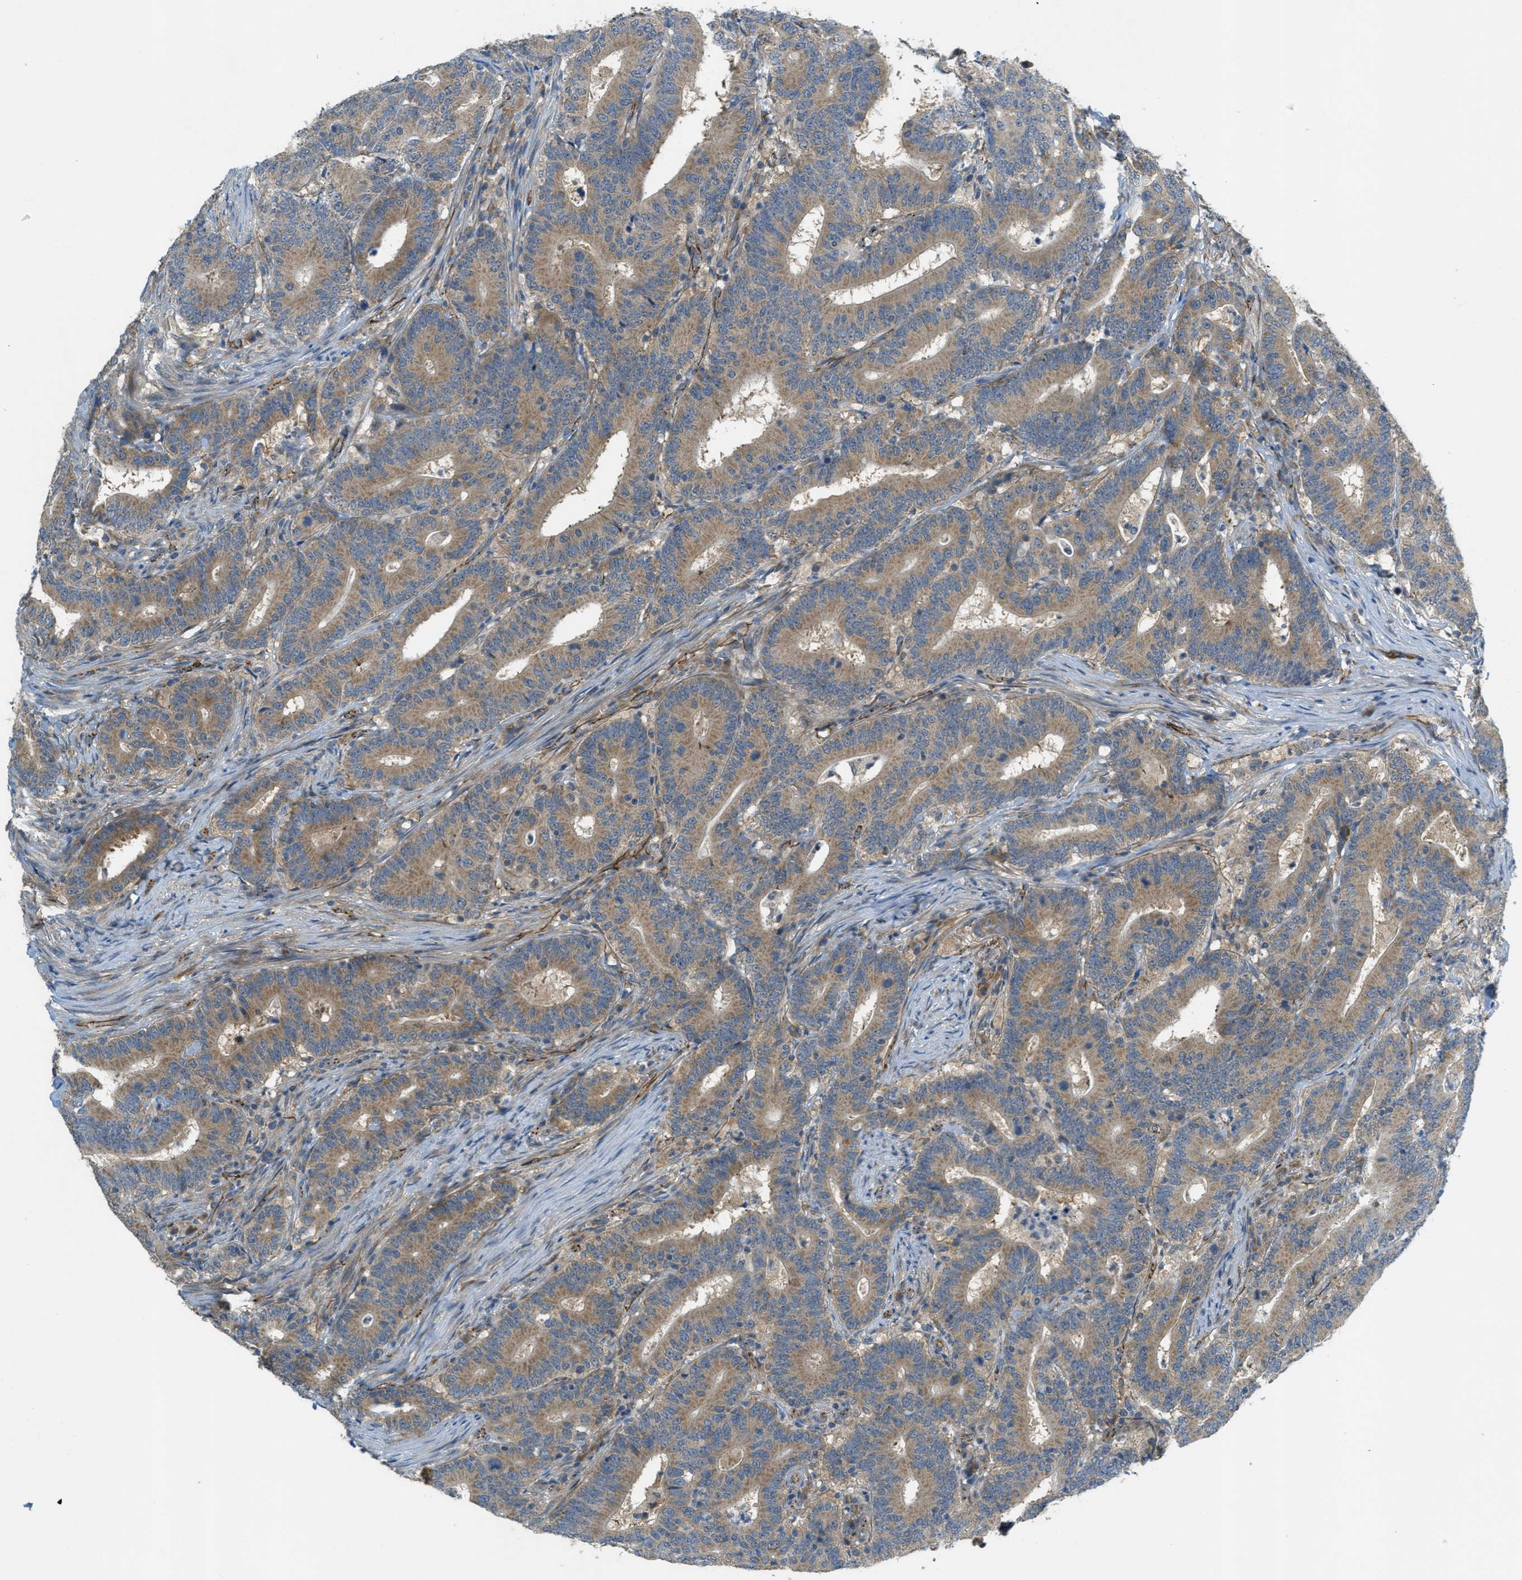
{"staining": {"intensity": "moderate", "quantity": ">75%", "location": "cytoplasmic/membranous"}, "tissue": "colorectal cancer", "cell_type": "Tumor cells", "image_type": "cancer", "snomed": [{"axis": "morphology", "description": "Adenocarcinoma, NOS"}, {"axis": "topography", "description": "Colon"}], "caption": "Adenocarcinoma (colorectal) stained for a protein shows moderate cytoplasmic/membranous positivity in tumor cells. (Stains: DAB in brown, nuclei in blue, Microscopy: brightfield microscopy at high magnification).", "gene": "JCAD", "patient": {"sex": "female", "age": 66}}